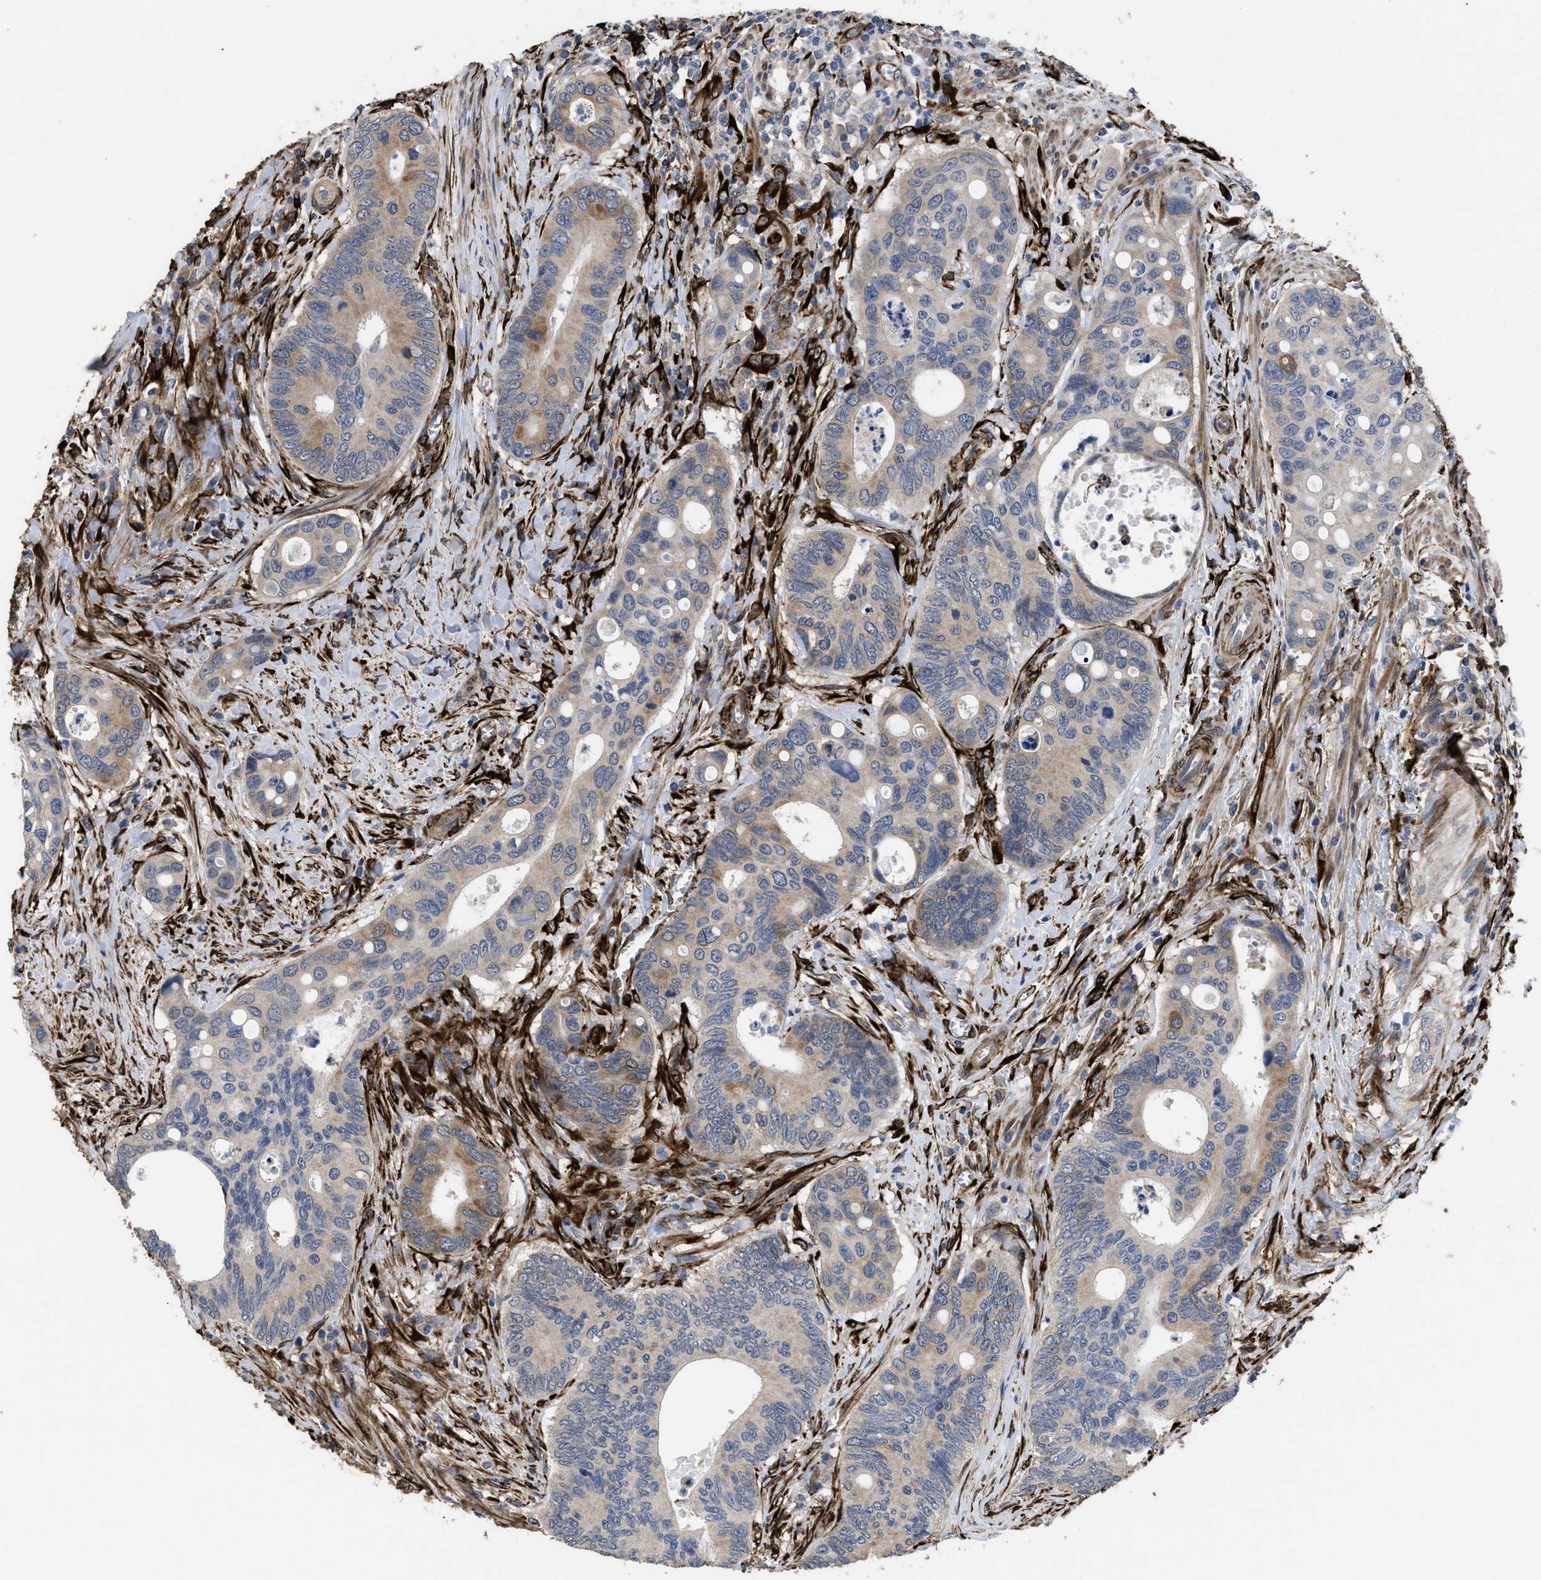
{"staining": {"intensity": "weak", "quantity": "25%-75%", "location": "cytoplasmic/membranous"}, "tissue": "colorectal cancer", "cell_type": "Tumor cells", "image_type": "cancer", "snomed": [{"axis": "morphology", "description": "Inflammation, NOS"}, {"axis": "morphology", "description": "Adenocarcinoma, NOS"}, {"axis": "topography", "description": "Colon"}], "caption": "A histopathology image of human colorectal cancer stained for a protein reveals weak cytoplasmic/membranous brown staining in tumor cells.", "gene": "SQLE", "patient": {"sex": "male", "age": 72}}